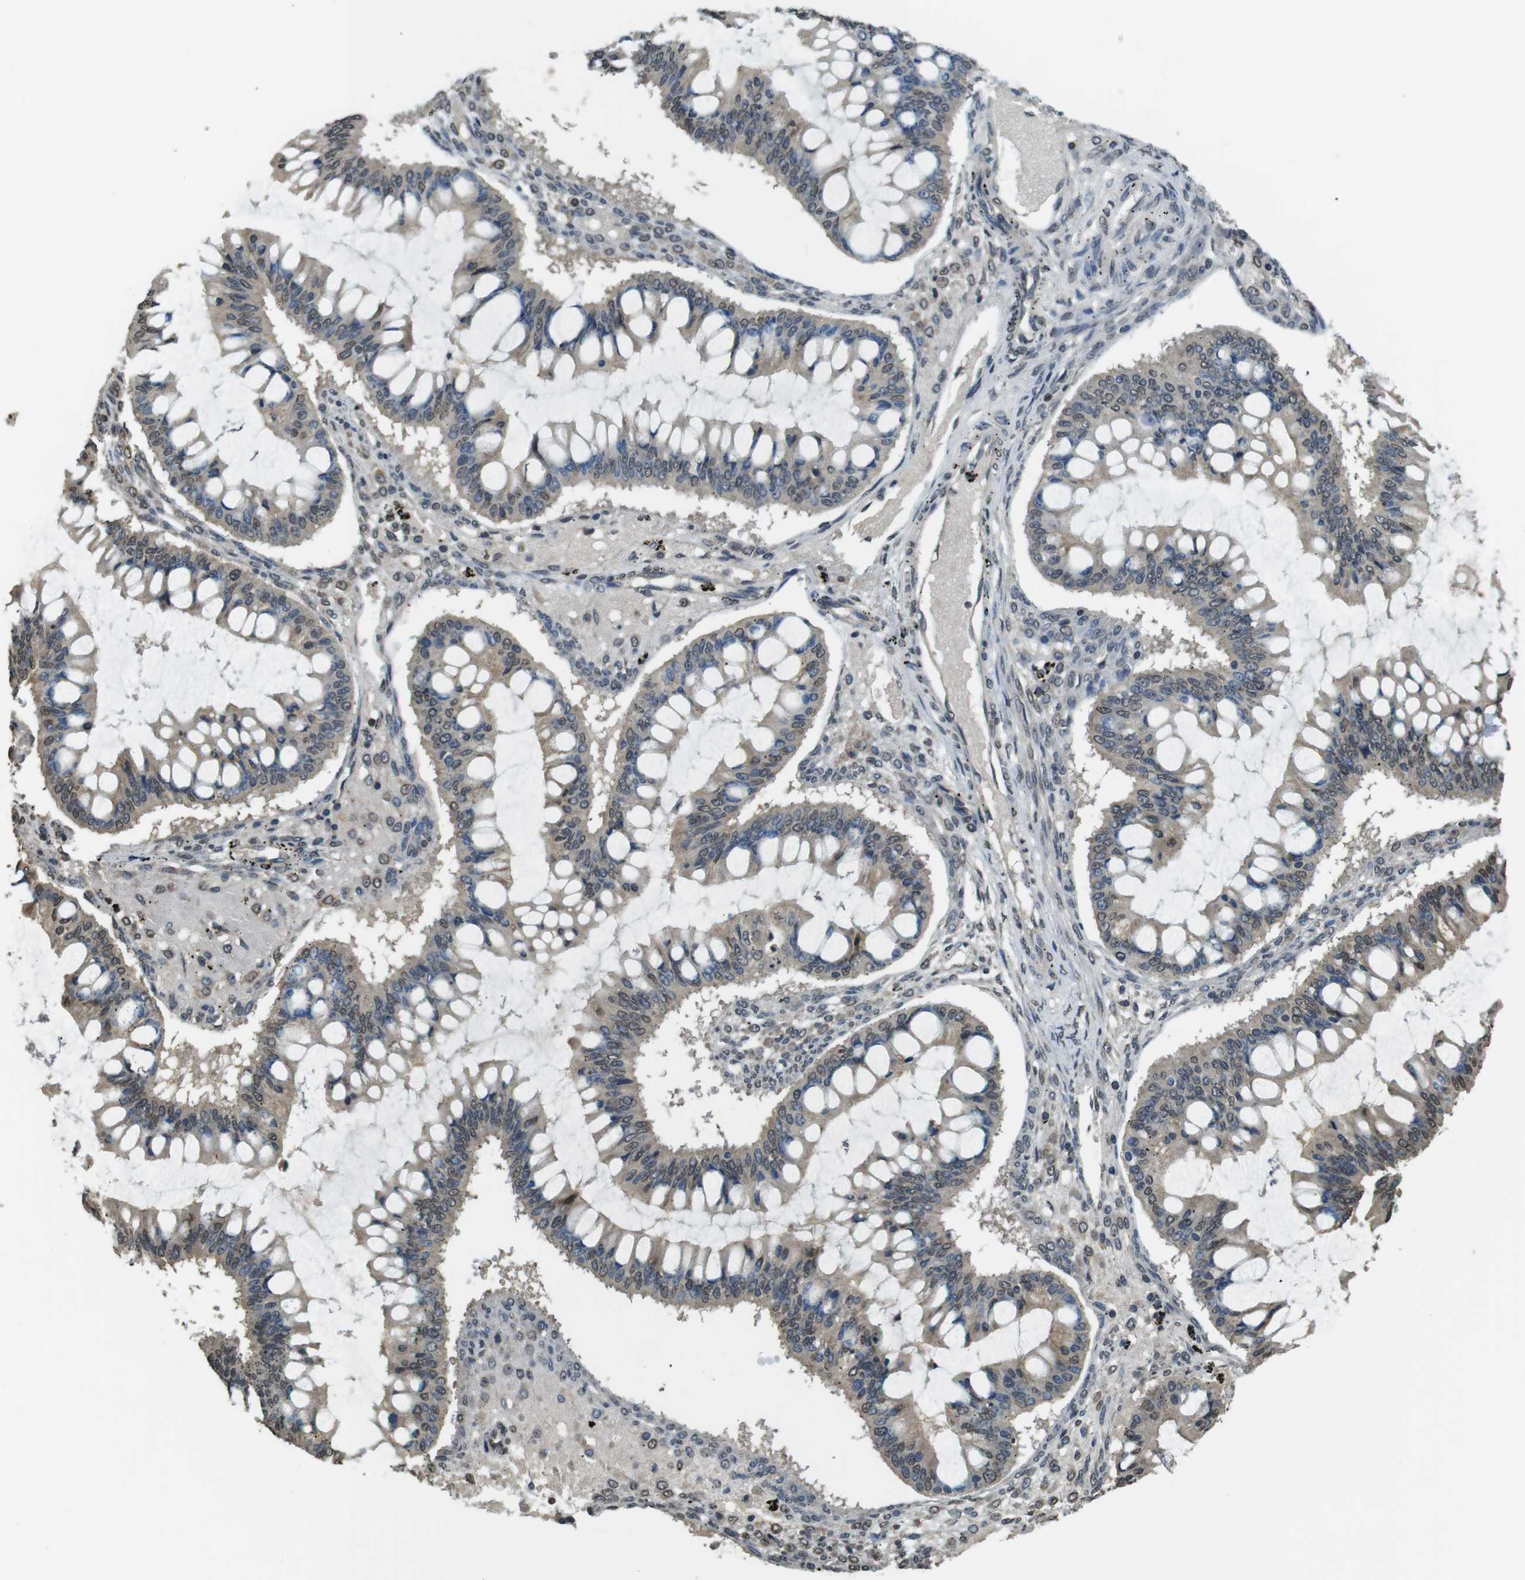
{"staining": {"intensity": "weak", "quantity": "25%-75%", "location": "nuclear"}, "tissue": "ovarian cancer", "cell_type": "Tumor cells", "image_type": "cancer", "snomed": [{"axis": "morphology", "description": "Cystadenocarcinoma, mucinous, NOS"}, {"axis": "topography", "description": "Ovary"}], "caption": "A photomicrograph of human ovarian cancer stained for a protein demonstrates weak nuclear brown staining in tumor cells. (brown staining indicates protein expression, while blue staining denotes nuclei).", "gene": "MAF", "patient": {"sex": "female", "age": 73}}